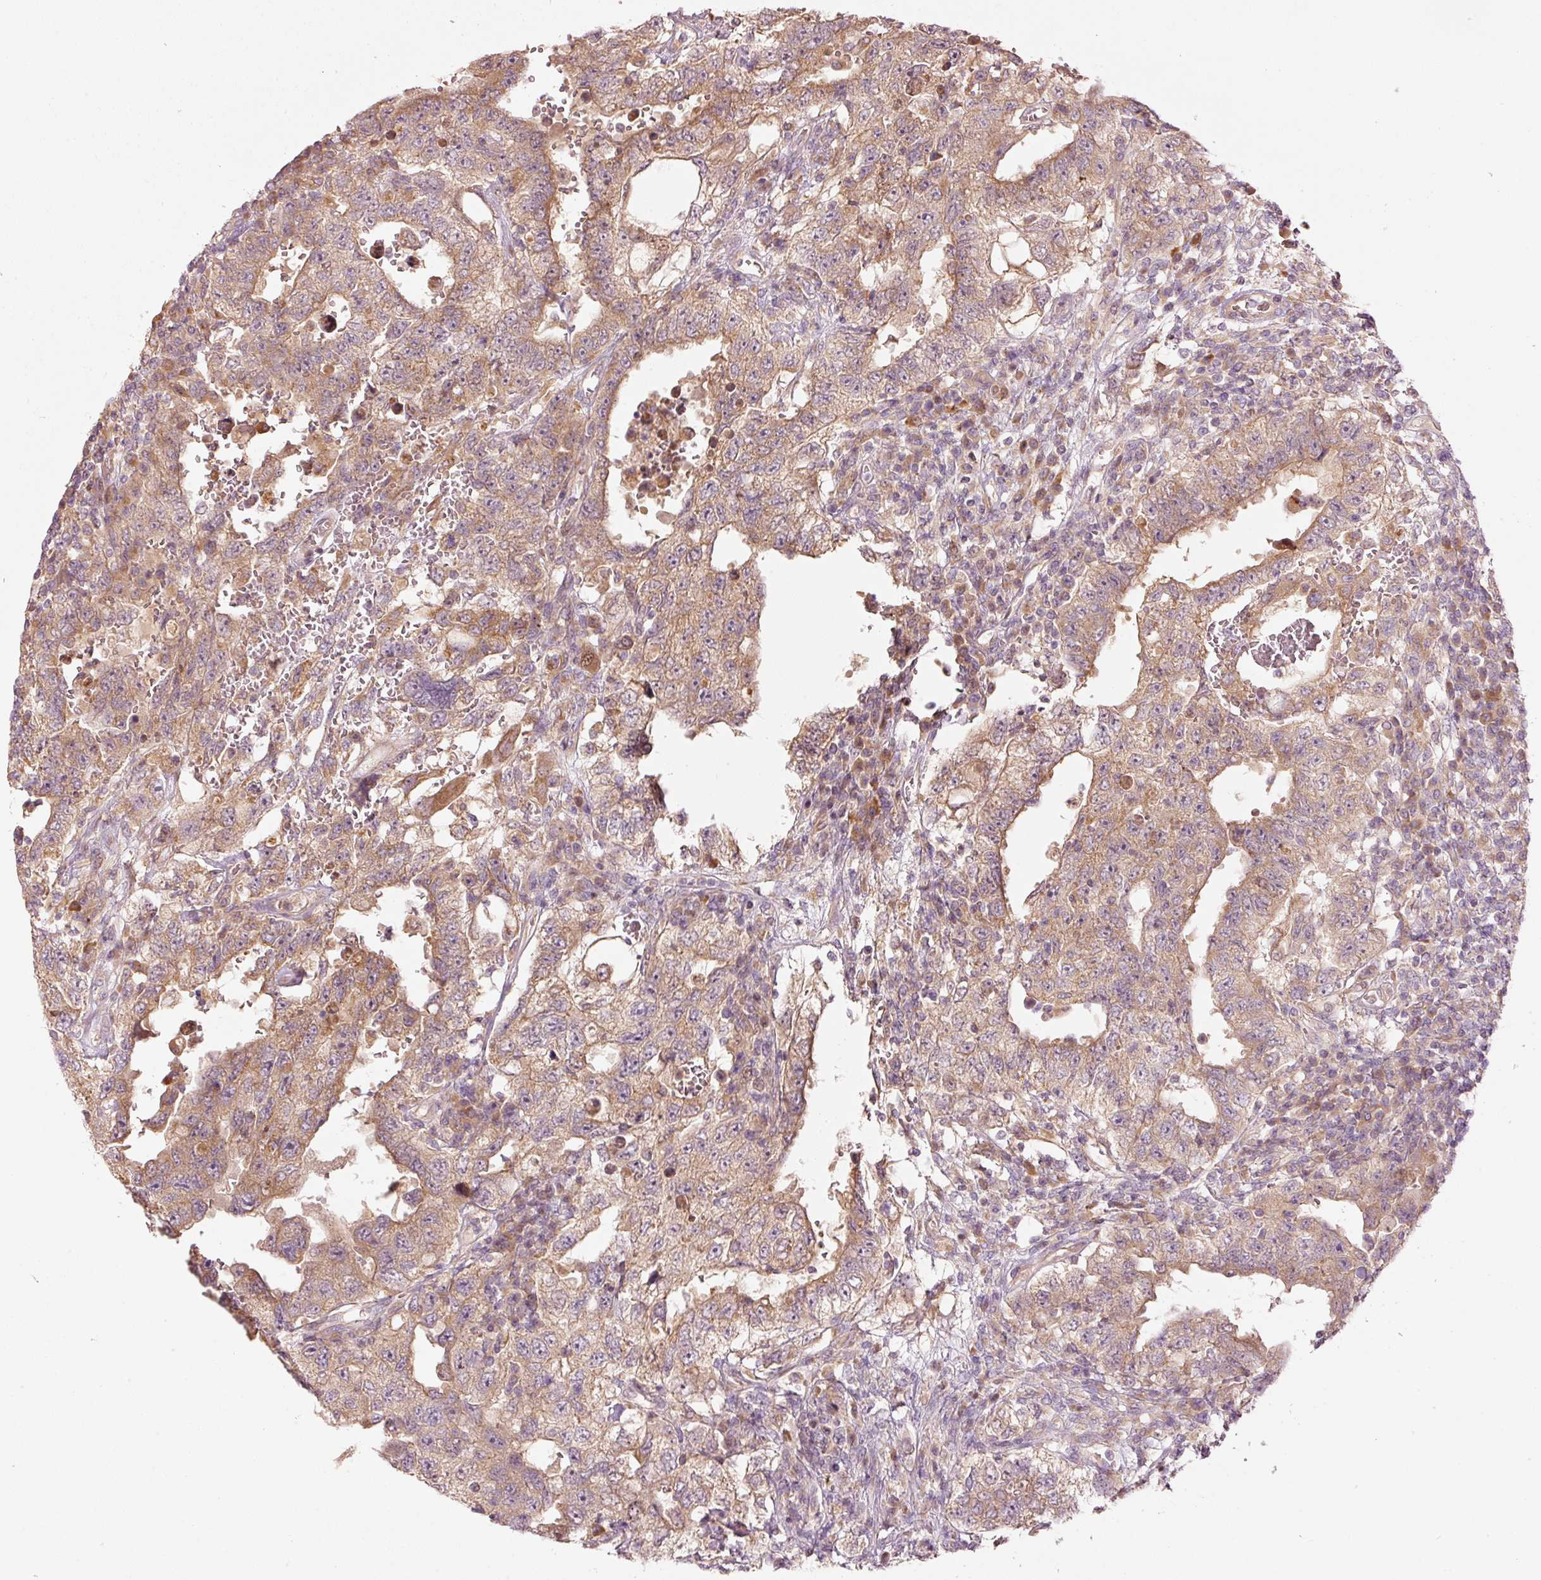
{"staining": {"intensity": "moderate", "quantity": ">75%", "location": "cytoplasmic/membranous"}, "tissue": "testis cancer", "cell_type": "Tumor cells", "image_type": "cancer", "snomed": [{"axis": "morphology", "description": "Carcinoma, Embryonal, NOS"}, {"axis": "topography", "description": "Testis"}], "caption": "Moderate cytoplasmic/membranous expression for a protein is appreciated in about >75% of tumor cells of testis cancer using immunohistochemistry (IHC).", "gene": "MAP10", "patient": {"sex": "male", "age": 26}}